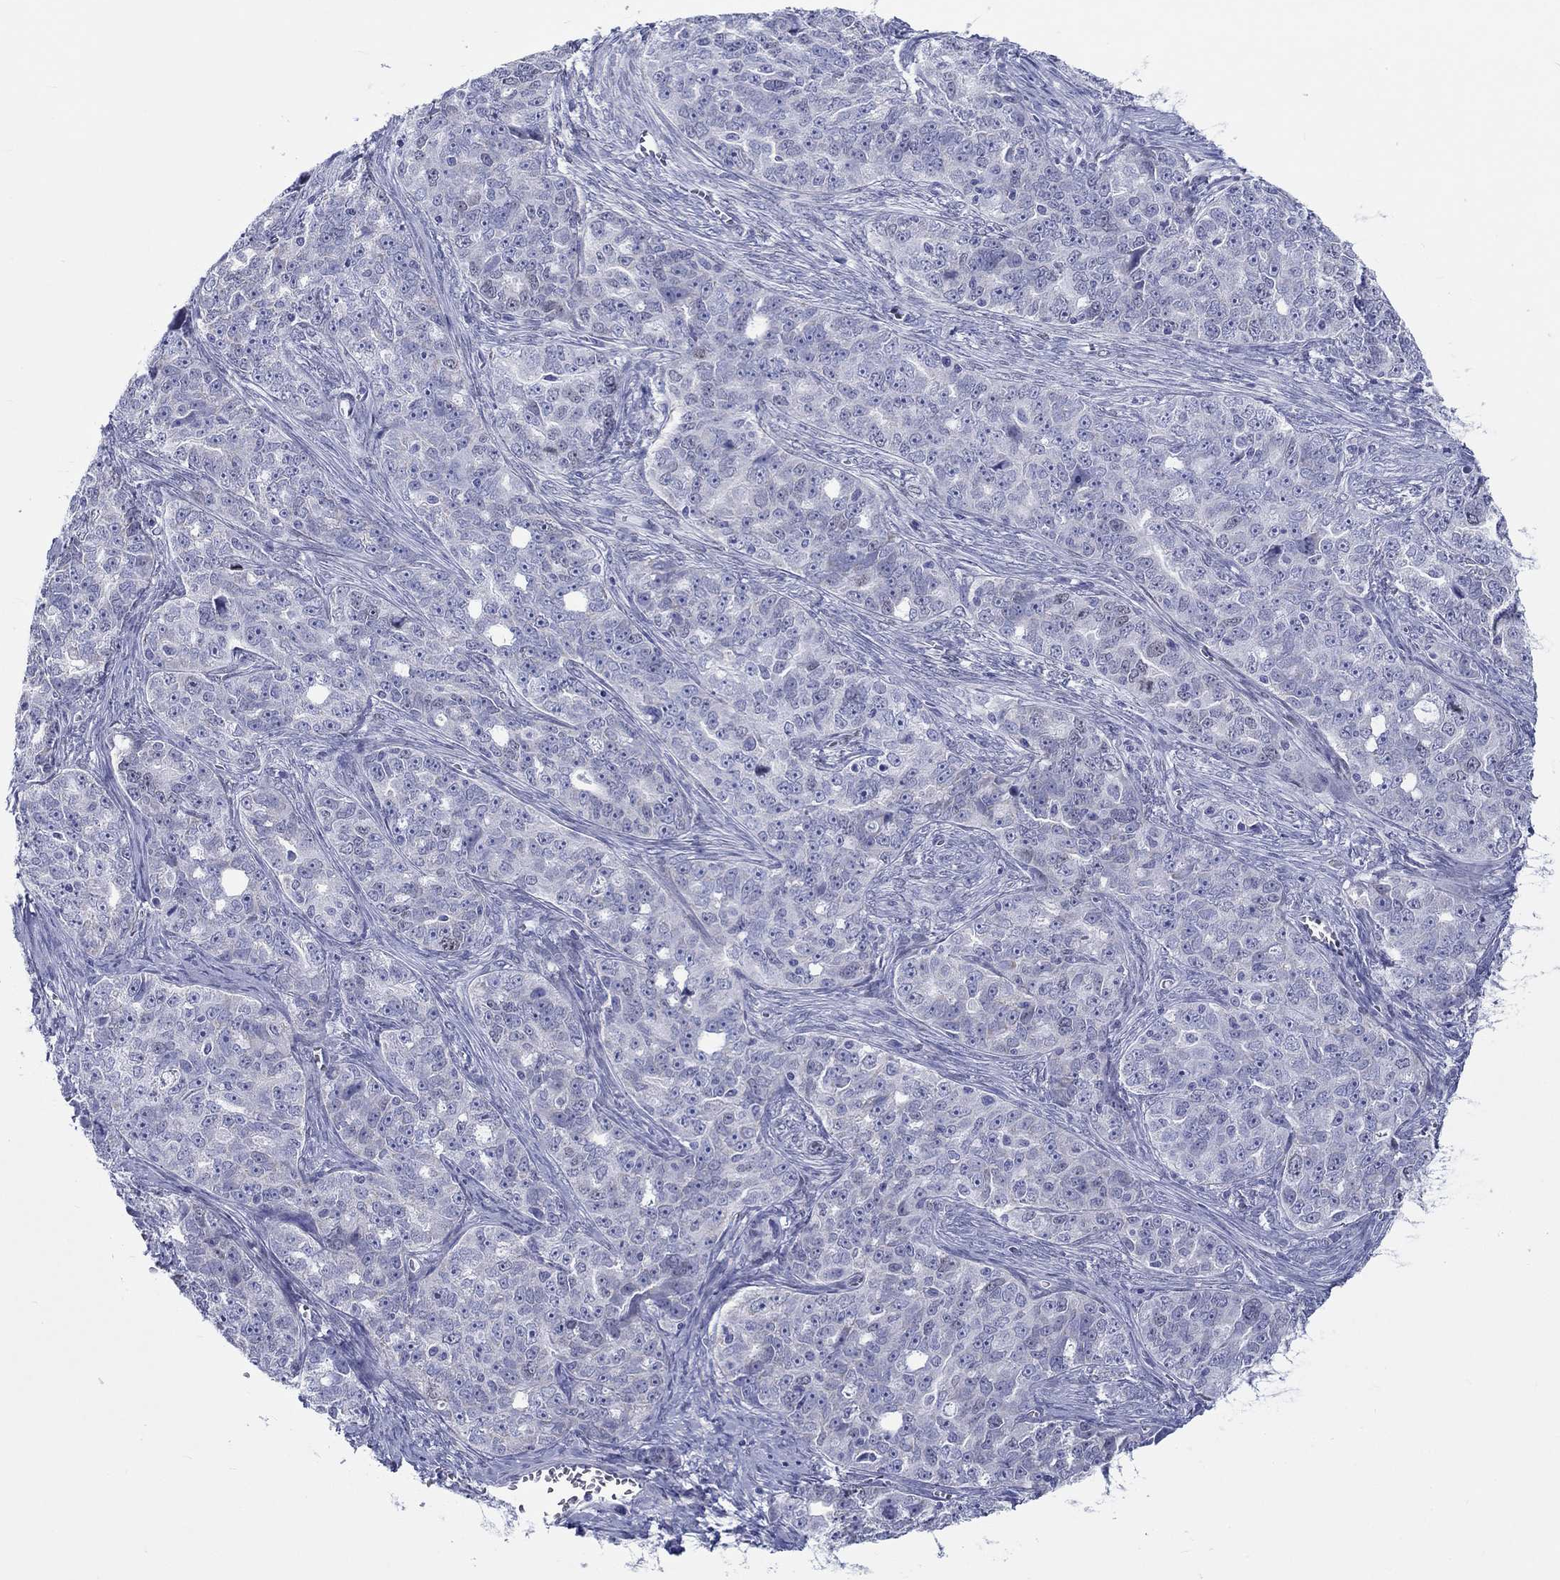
{"staining": {"intensity": "negative", "quantity": "none", "location": "none"}, "tissue": "ovarian cancer", "cell_type": "Tumor cells", "image_type": "cancer", "snomed": [{"axis": "morphology", "description": "Cystadenocarcinoma, serous, NOS"}, {"axis": "topography", "description": "Ovary"}], "caption": "There is no significant positivity in tumor cells of ovarian serous cystadenocarcinoma.", "gene": "H1-1", "patient": {"sex": "female", "age": 51}}